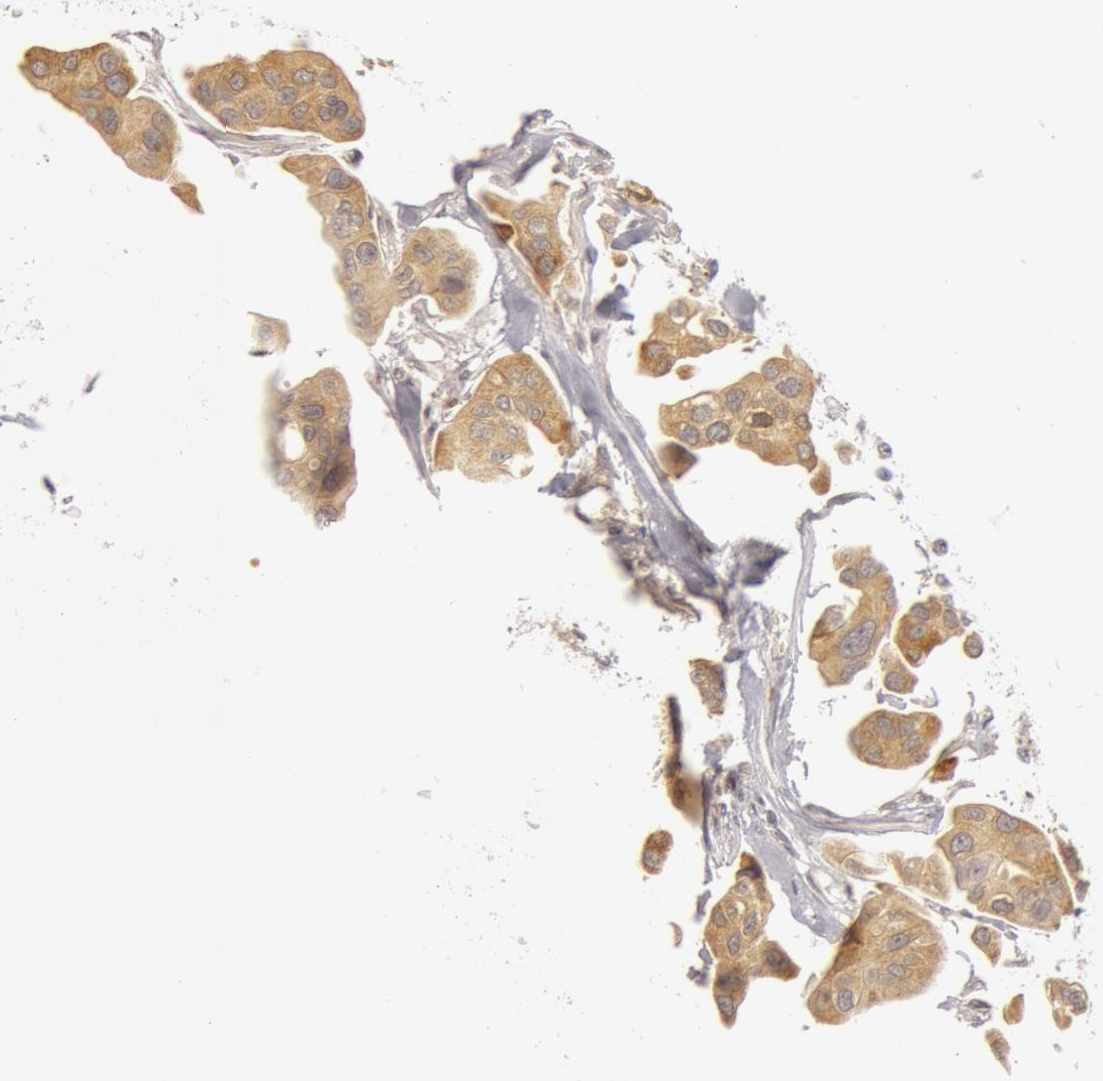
{"staining": {"intensity": "weak", "quantity": ">75%", "location": "cytoplasmic/membranous"}, "tissue": "urothelial cancer", "cell_type": "Tumor cells", "image_type": "cancer", "snomed": [{"axis": "morphology", "description": "Adenocarcinoma, NOS"}, {"axis": "topography", "description": "Urinary bladder"}], "caption": "A micrograph showing weak cytoplasmic/membranous staining in approximately >75% of tumor cells in adenocarcinoma, as visualized by brown immunohistochemical staining.", "gene": "OASL", "patient": {"sex": "male", "age": 61}}